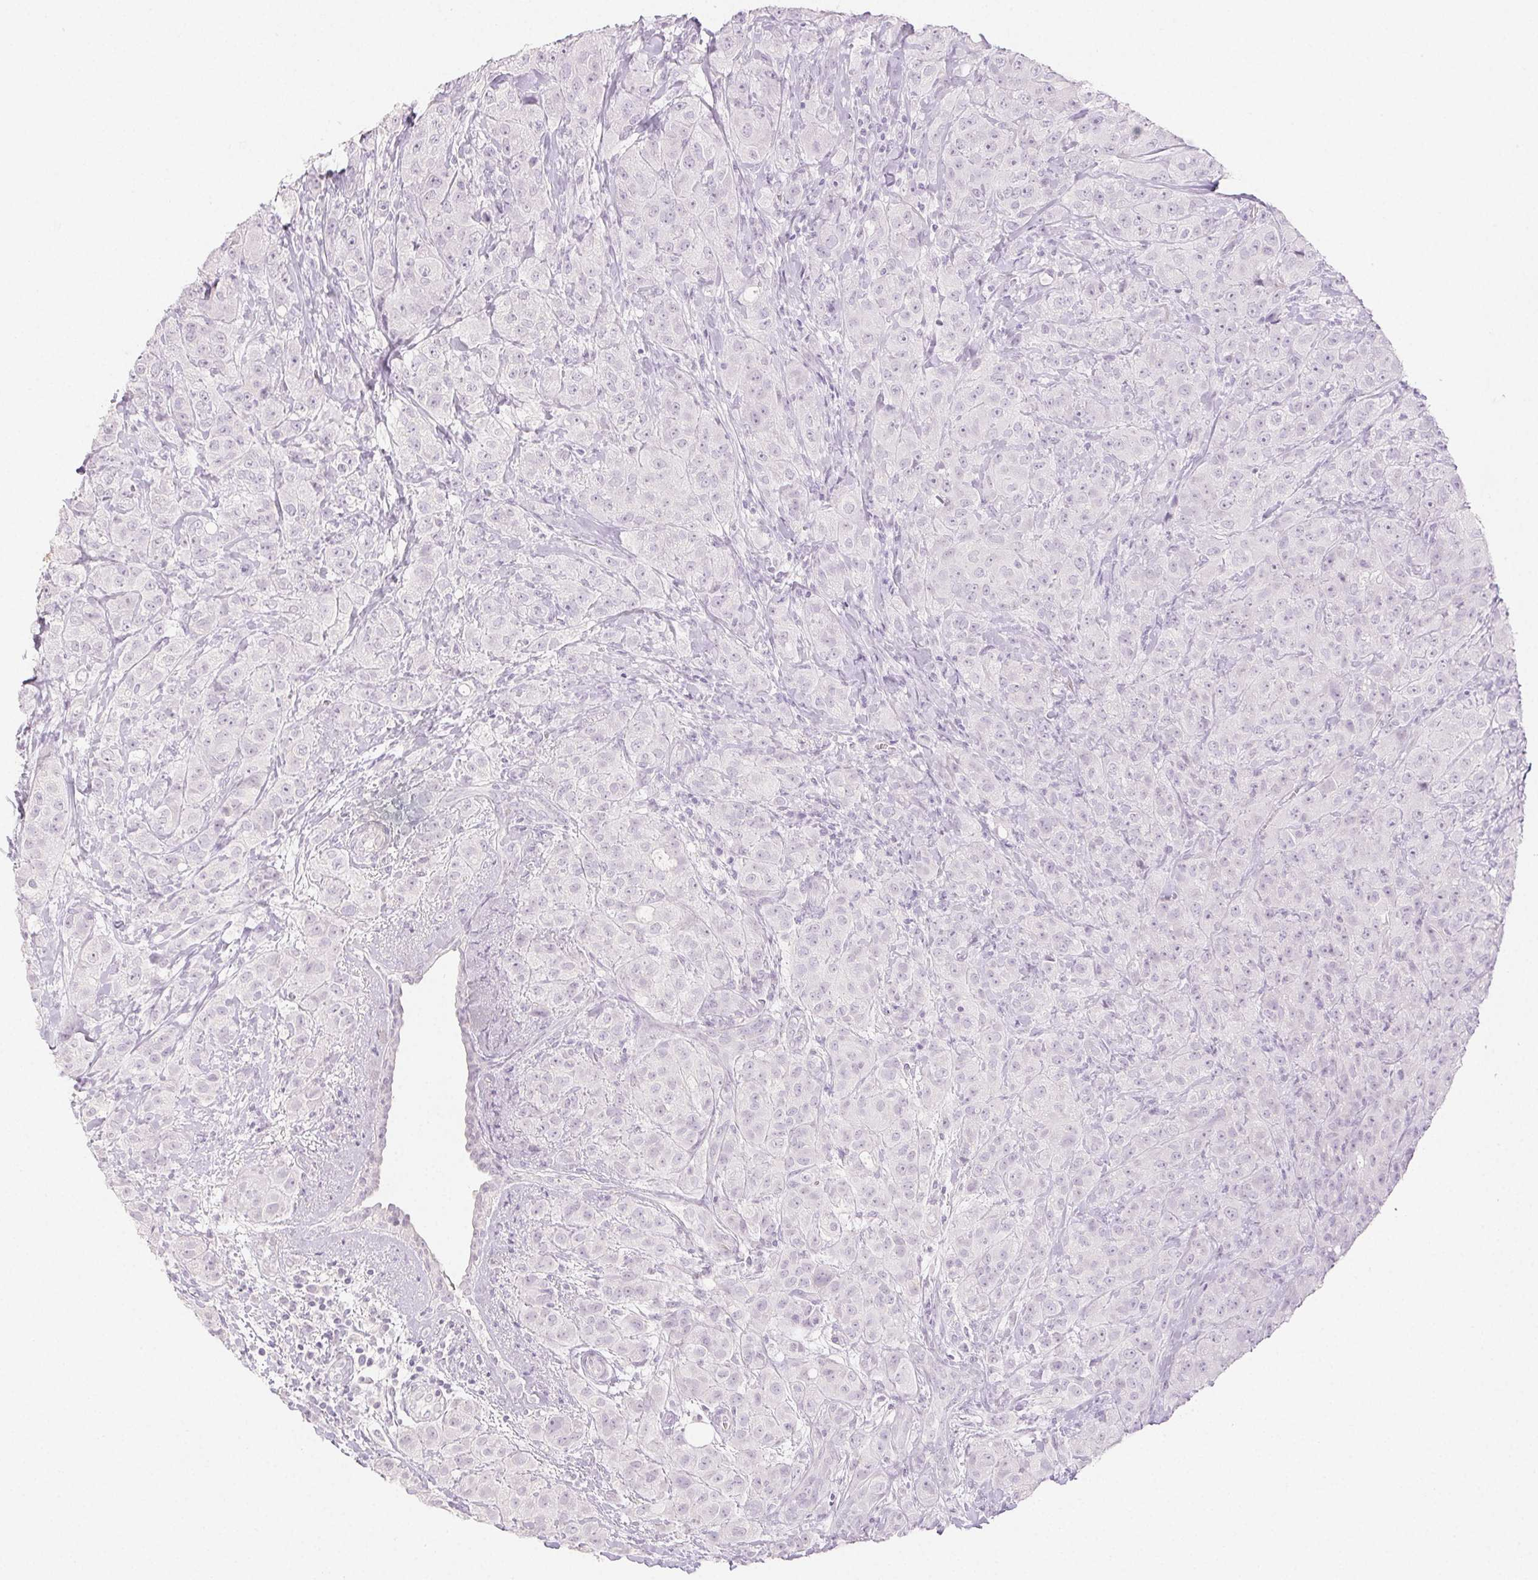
{"staining": {"intensity": "negative", "quantity": "none", "location": "none"}, "tissue": "breast cancer", "cell_type": "Tumor cells", "image_type": "cancer", "snomed": [{"axis": "morphology", "description": "Normal tissue, NOS"}, {"axis": "morphology", "description": "Duct carcinoma"}, {"axis": "topography", "description": "Breast"}], "caption": "Tumor cells show no significant expression in breast infiltrating ductal carcinoma.", "gene": "PI3", "patient": {"sex": "female", "age": 43}}